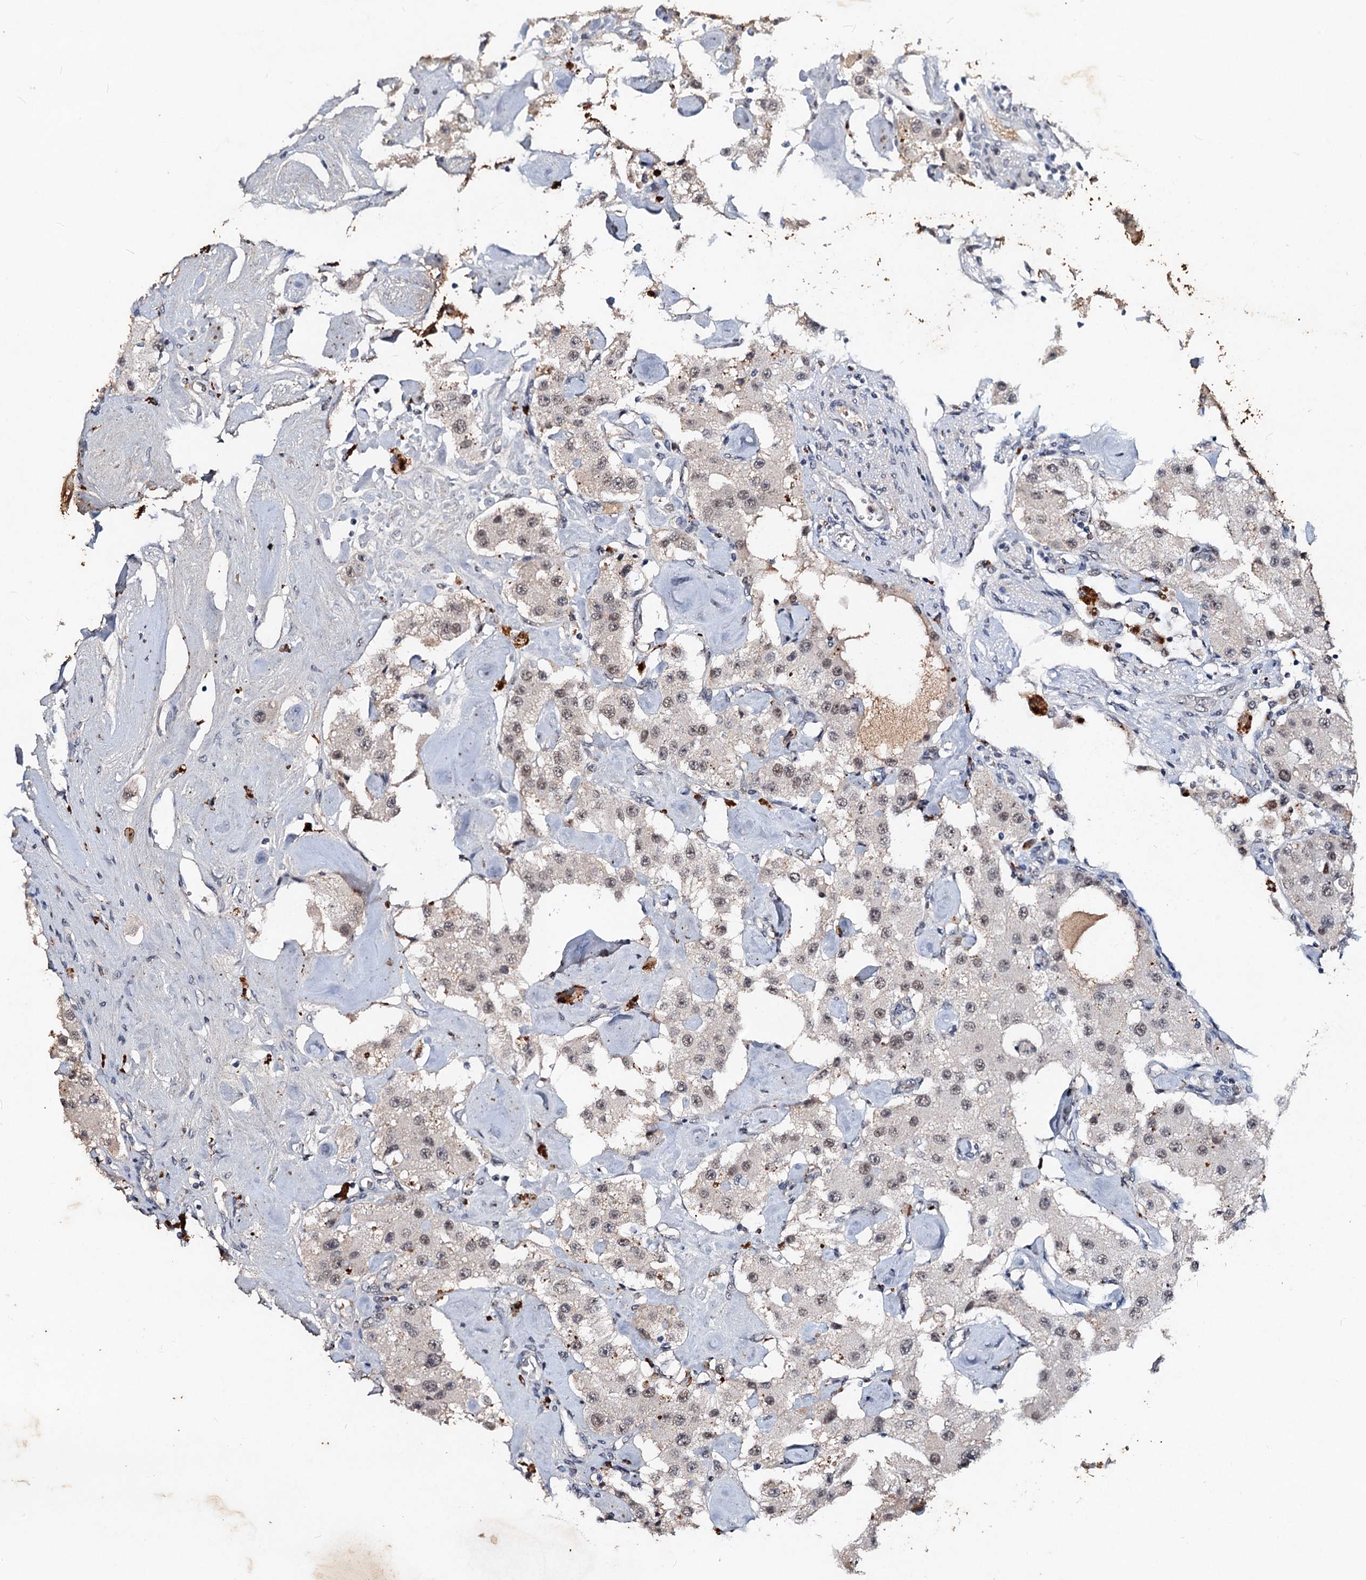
{"staining": {"intensity": "weak", "quantity": "<25%", "location": "nuclear"}, "tissue": "carcinoid", "cell_type": "Tumor cells", "image_type": "cancer", "snomed": [{"axis": "morphology", "description": "Carcinoid, malignant, NOS"}, {"axis": "topography", "description": "Pancreas"}], "caption": "A micrograph of carcinoid (malignant) stained for a protein displays no brown staining in tumor cells.", "gene": "CSTF3", "patient": {"sex": "male", "age": 41}}